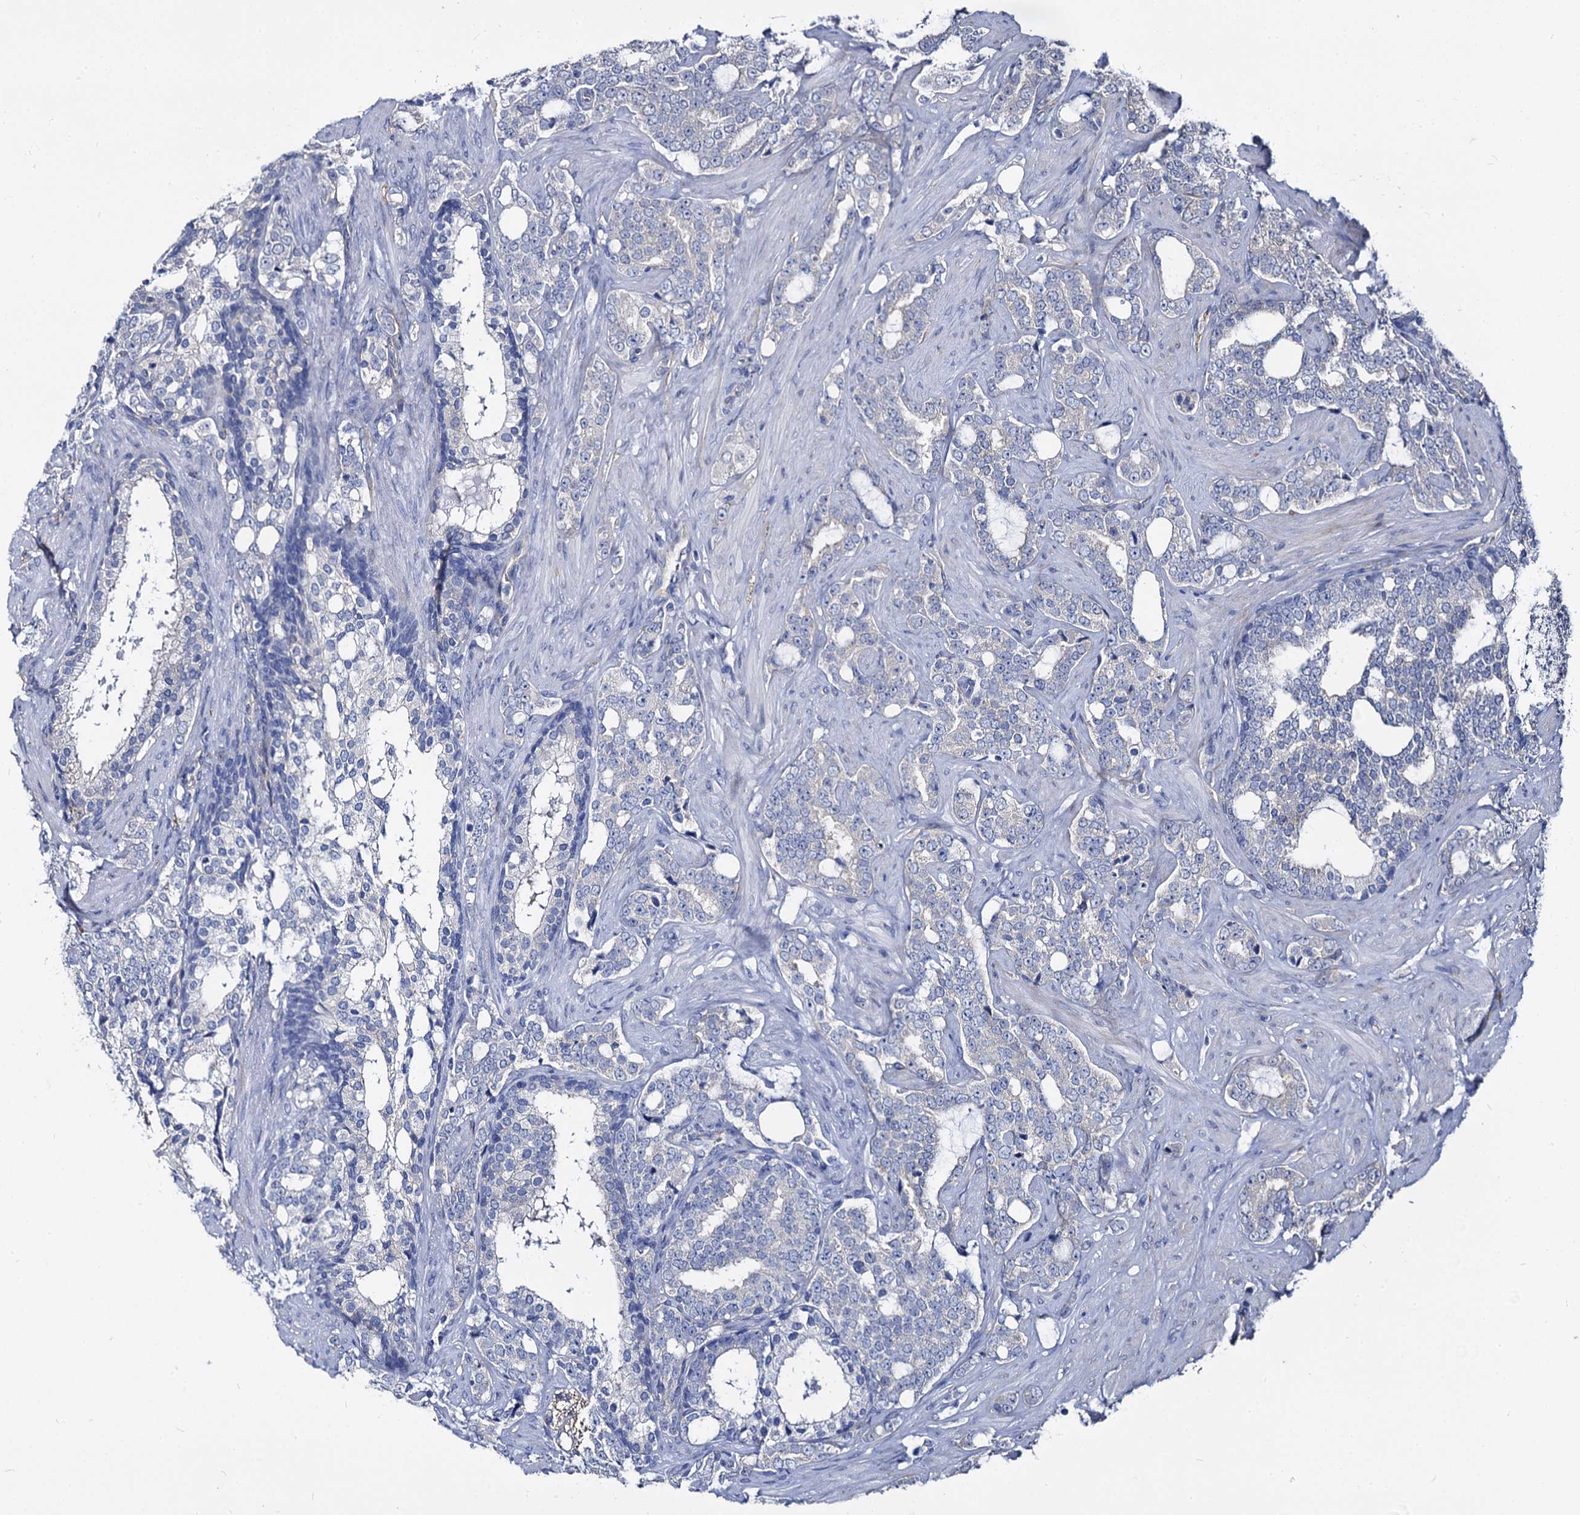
{"staining": {"intensity": "negative", "quantity": "none", "location": "none"}, "tissue": "prostate cancer", "cell_type": "Tumor cells", "image_type": "cancer", "snomed": [{"axis": "morphology", "description": "Adenocarcinoma, High grade"}, {"axis": "topography", "description": "Prostate"}], "caption": "IHC of human prostate high-grade adenocarcinoma exhibits no staining in tumor cells.", "gene": "CBFB", "patient": {"sex": "male", "age": 64}}